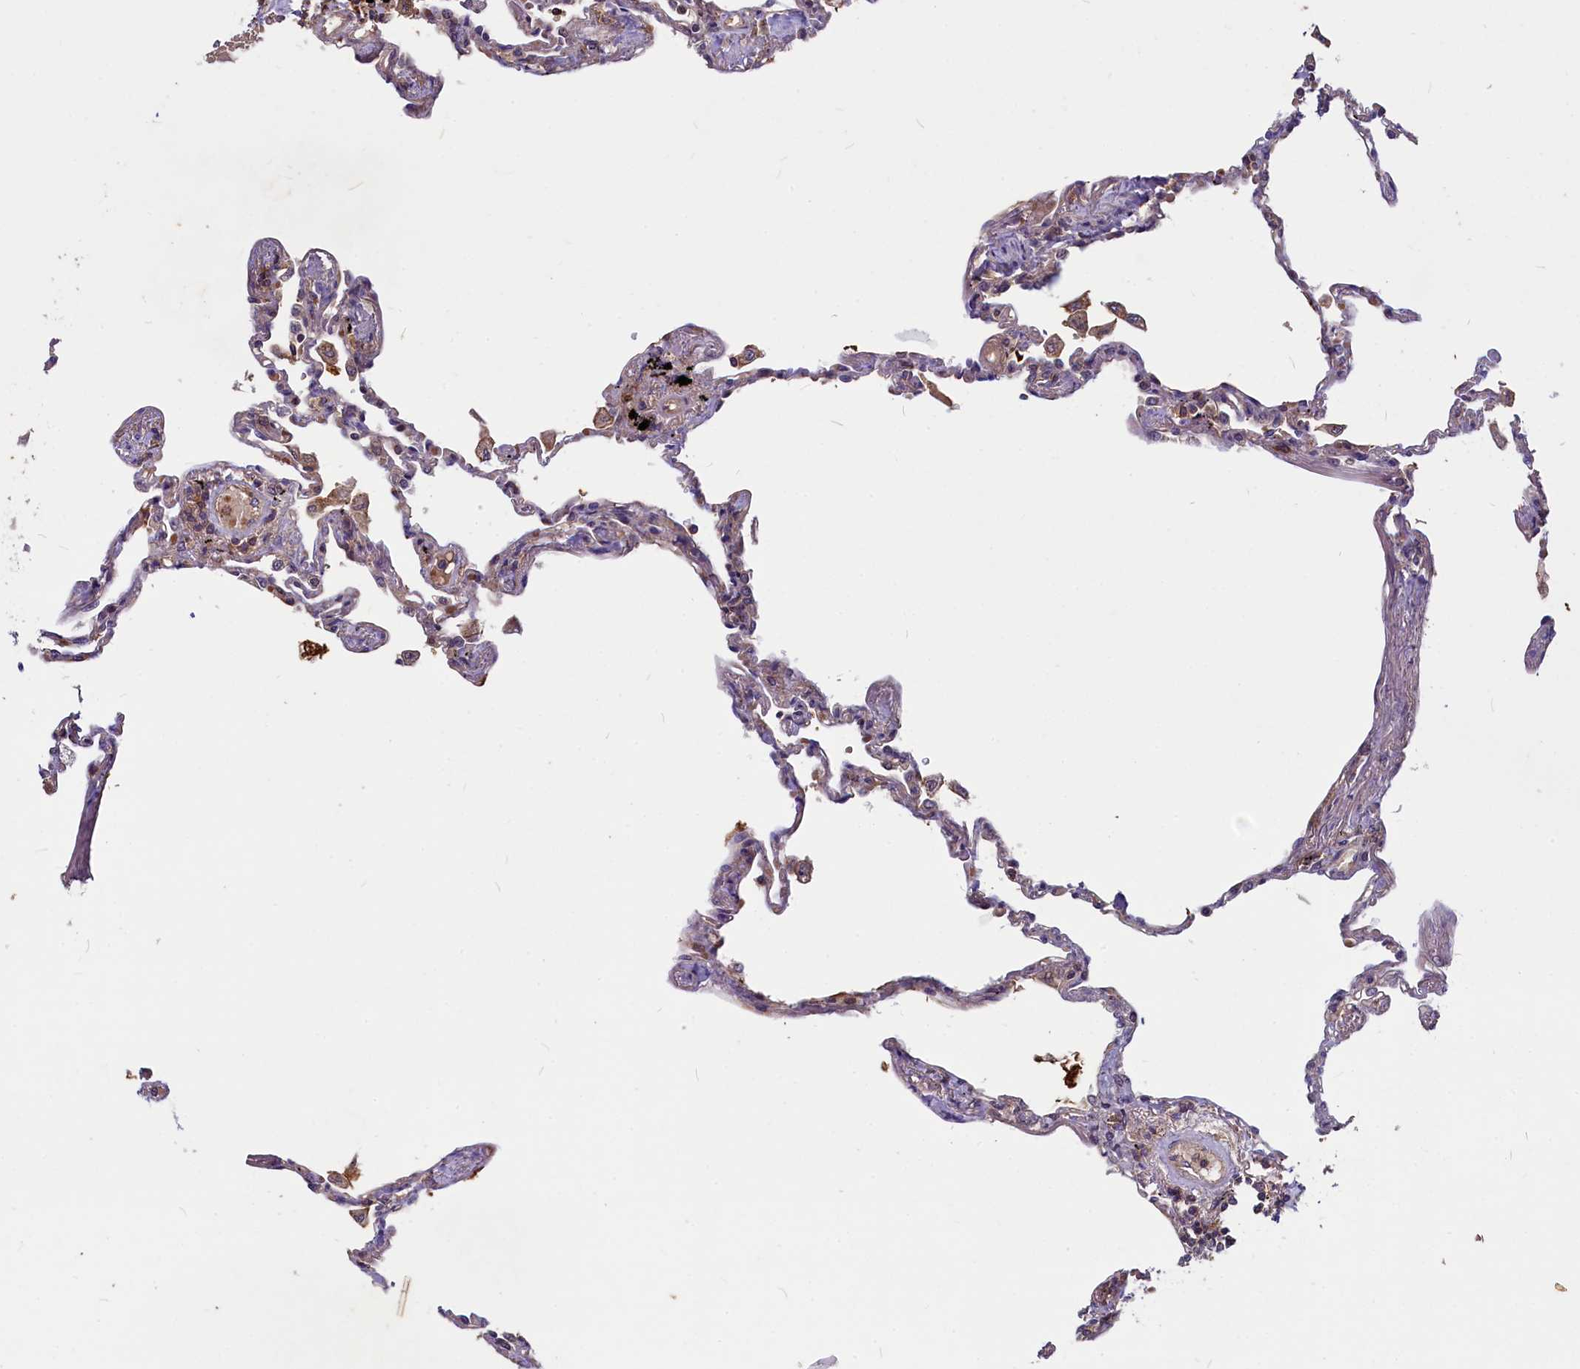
{"staining": {"intensity": "negative", "quantity": "none", "location": "none"}, "tissue": "lung", "cell_type": "Alveolar cells", "image_type": "normal", "snomed": [{"axis": "morphology", "description": "Normal tissue, NOS"}, {"axis": "topography", "description": "Lung"}], "caption": "The histopathology image demonstrates no staining of alveolar cells in normal lung.", "gene": "MYO9B", "patient": {"sex": "female", "age": 67}}